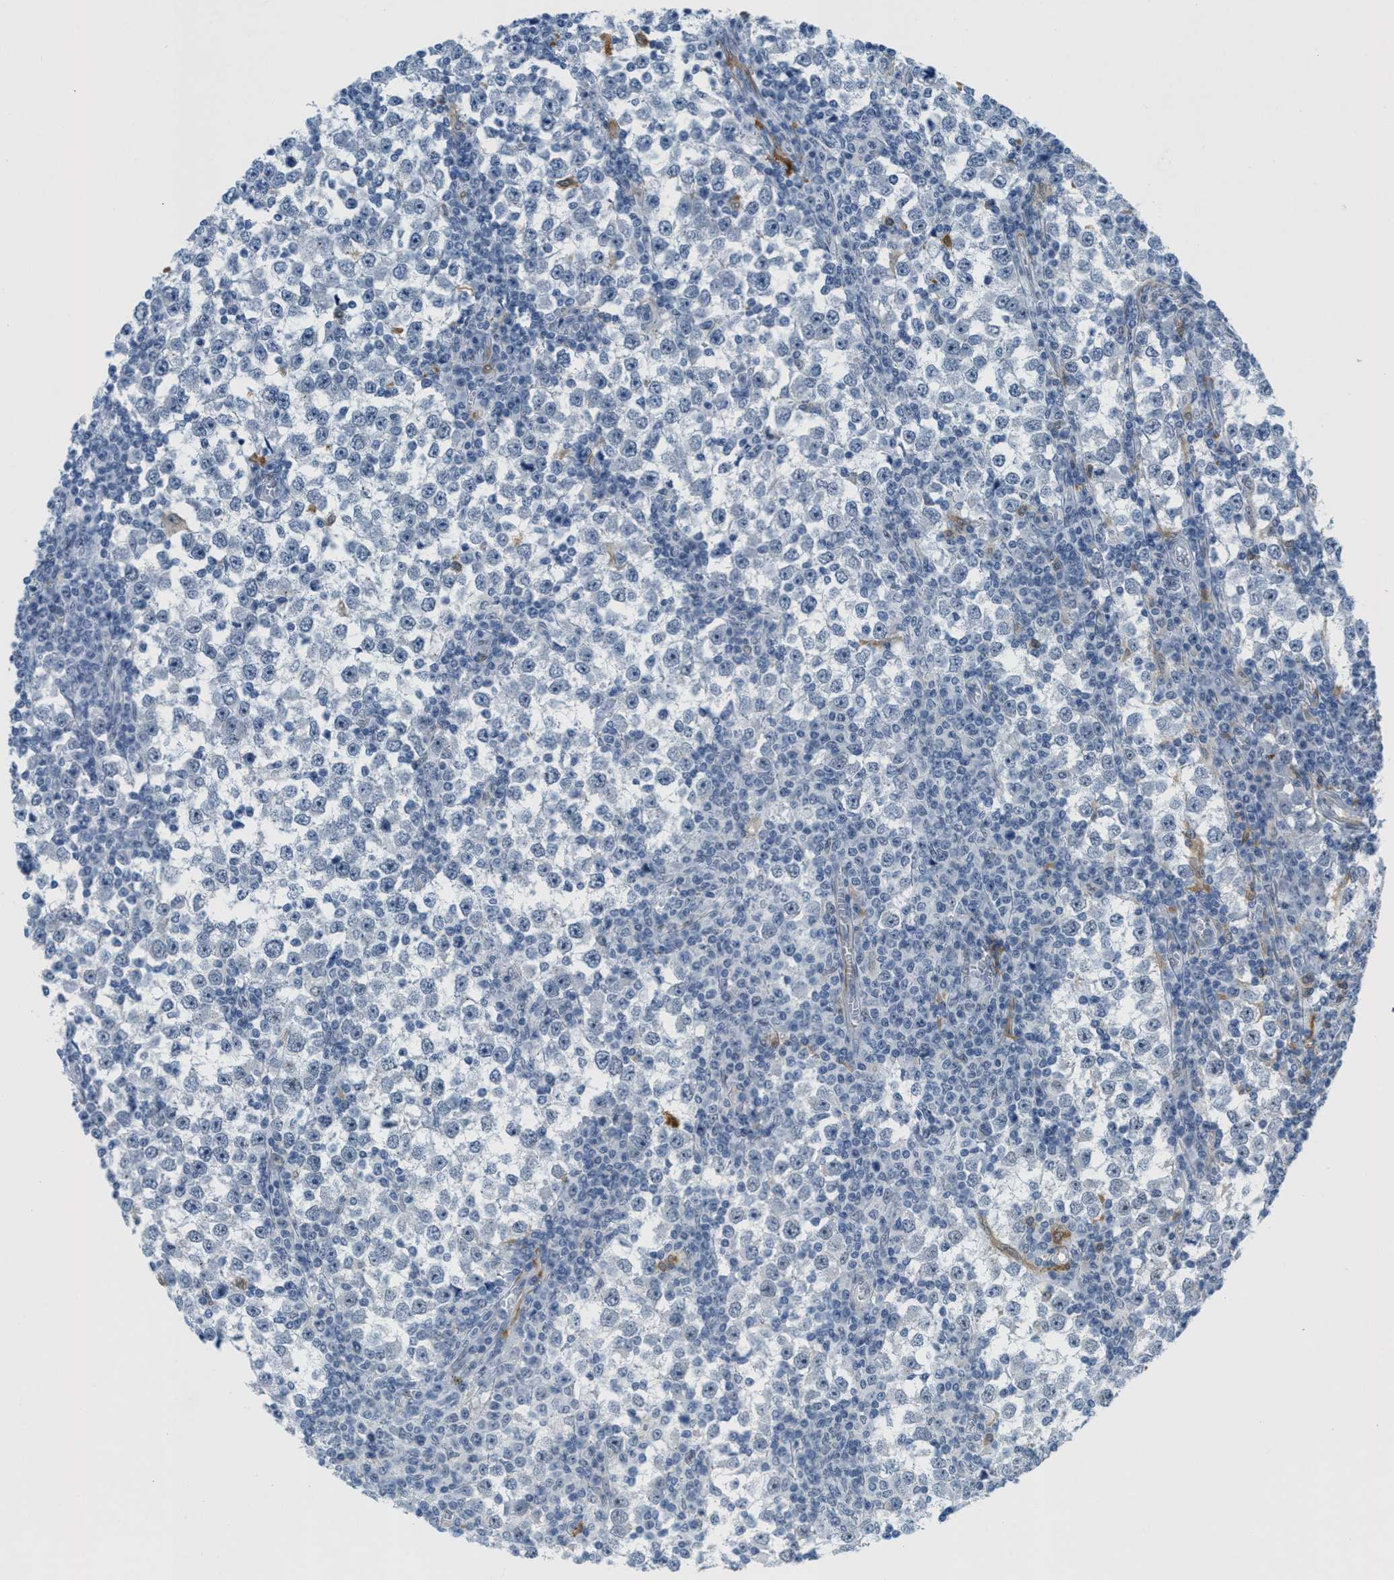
{"staining": {"intensity": "negative", "quantity": "none", "location": "none"}, "tissue": "testis cancer", "cell_type": "Tumor cells", "image_type": "cancer", "snomed": [{"axis": "morphology", "description": "Seminoma, NOS"}, {"axis": "topography", "description": "Testis"}], "caption": "Protein analysis of testis seminoma demonstrates no significant expression in tumor cells.", "gene": "HS3ST2", "patient": {"sex": "male", "age": 65}}